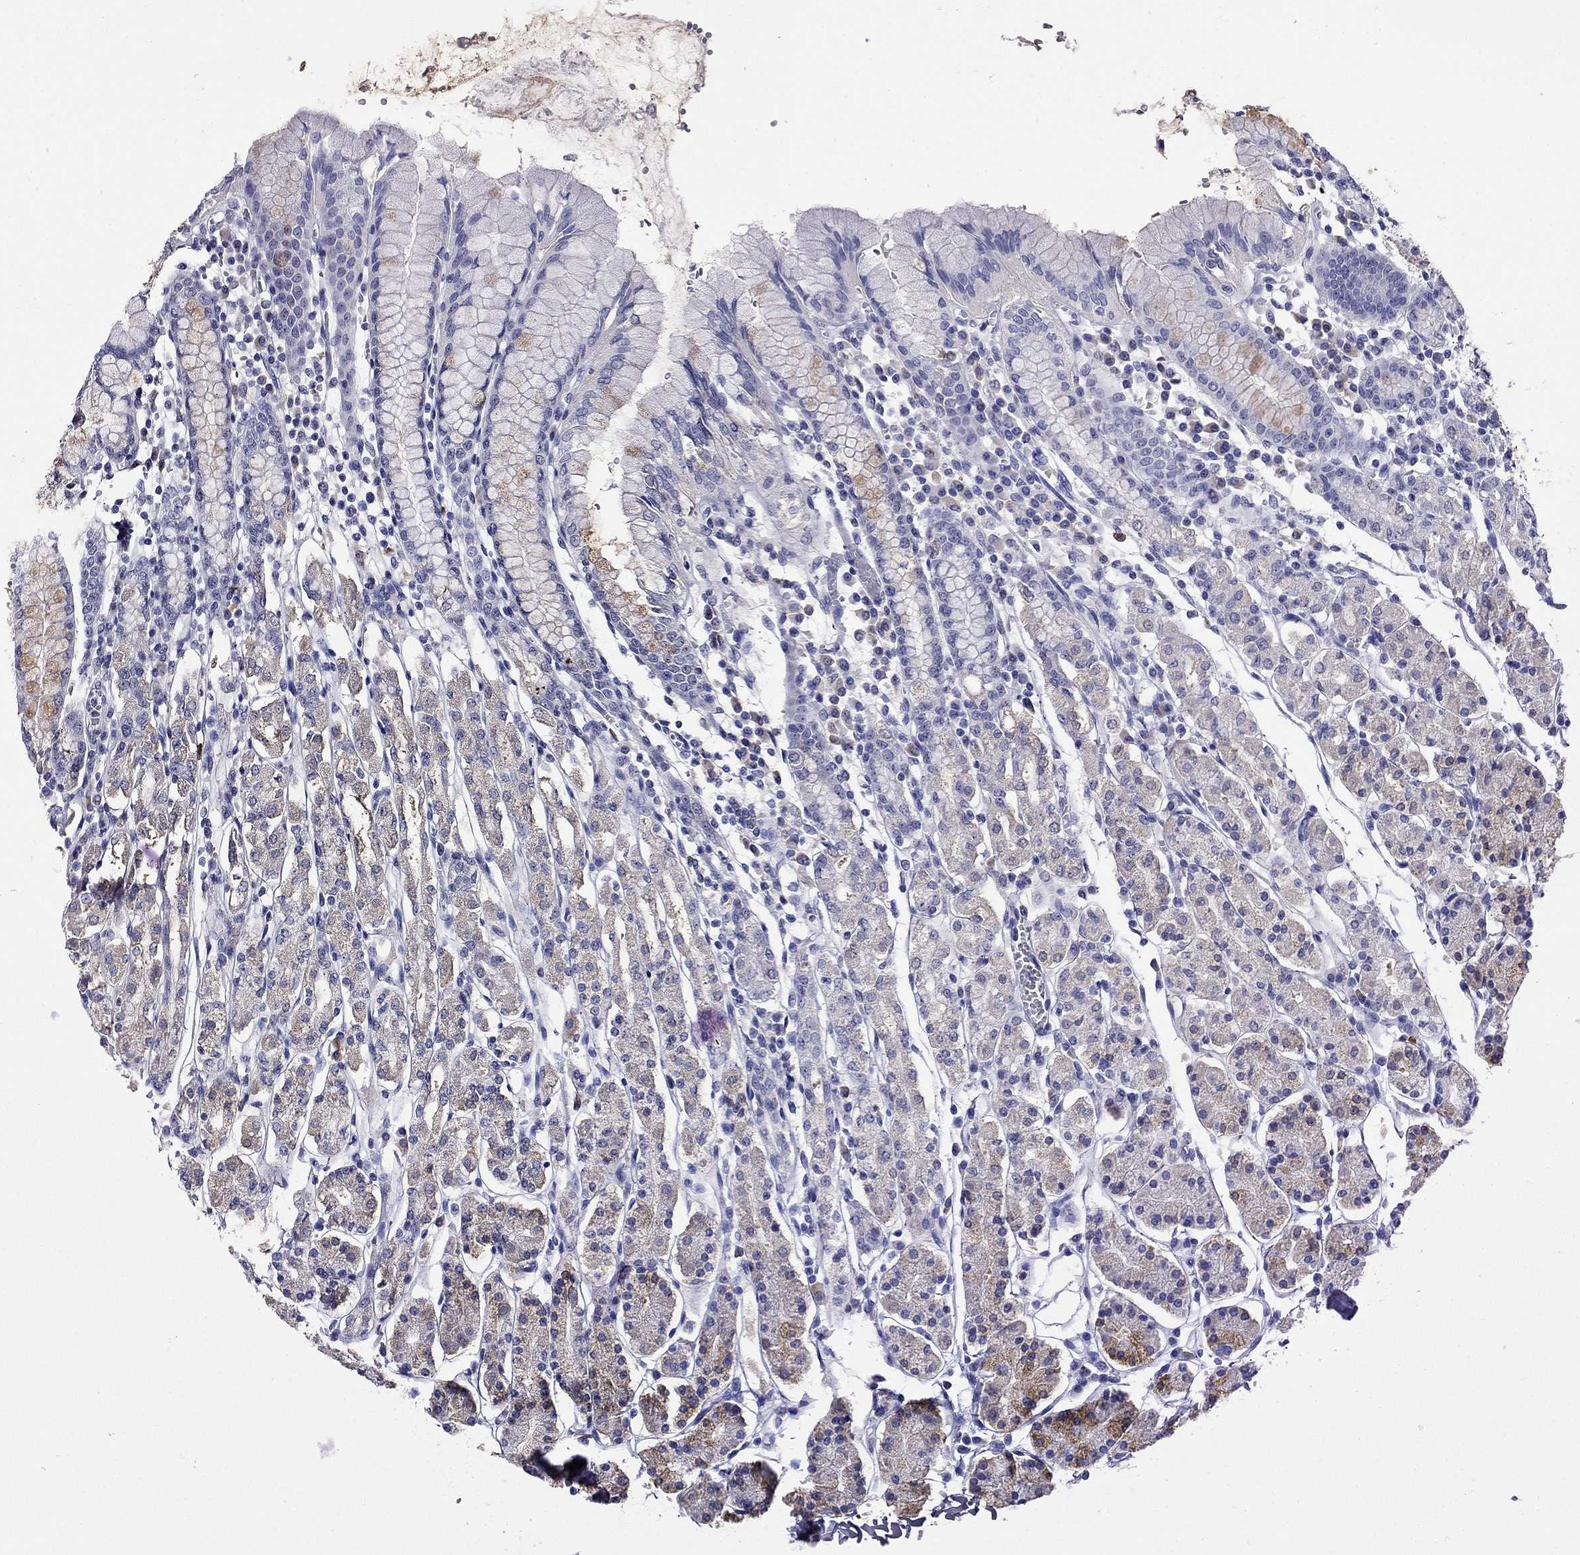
{"staining": {"intensity": "moderate", "quantity": "<25%", "location": "cytoplasmic/membranous"}, "tissue": "stomach", "cell_type": "Glandular cells", "image_type": "normal", "snomed": [{"axis": "morphology", "description": "Normal tissue, NOS"}, {"axis": "topography", "description": "Stomach, upper"}, {"axis": "topography", "description": "Stomach"}], "caption": "Glandular cells reveal moderate cytoplasmic/membranous expression in approximately <25% of cells in normal stomach.", "gene": "ODF4", "patient": {"sex": "male", "age": 62}}